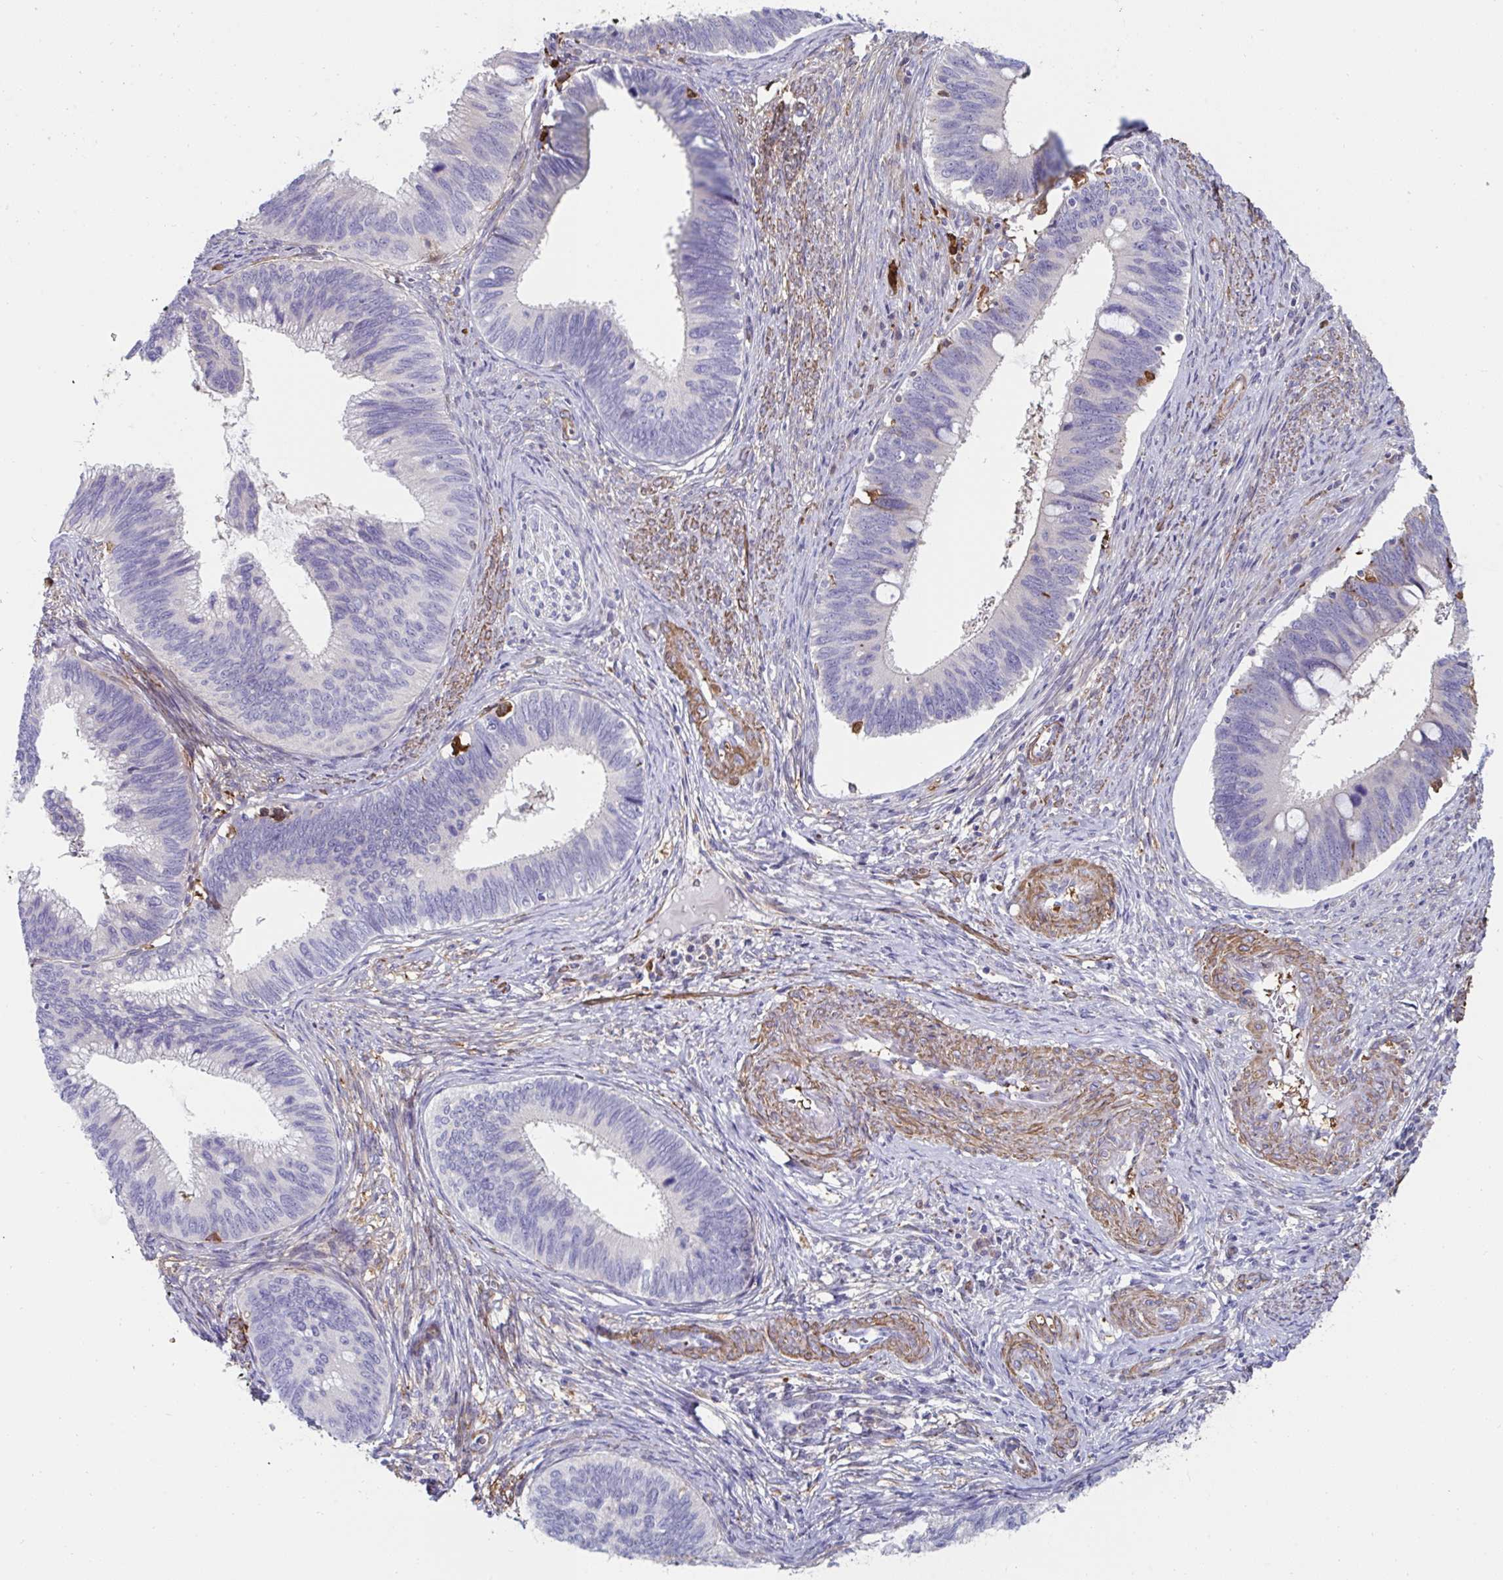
{"staining": {"intensity": "negative", "quantity": "none", "location": "none"}, "tissue": "cervical cancer", "cell_type": "Tumor cells", "image_type": "cancer", "snomed": [{"axis": "morphology", "description": "Adenocarcinoma, NOS"}, {"axis": "topography", "description": "Cervix"}], "caption": "This is an IHC photomicrograph of cervical adenocarcinoma. There is no positivity in tumor cells.", "gene": "FBXL13", "patient": {"sex": "female", "age": 42}}